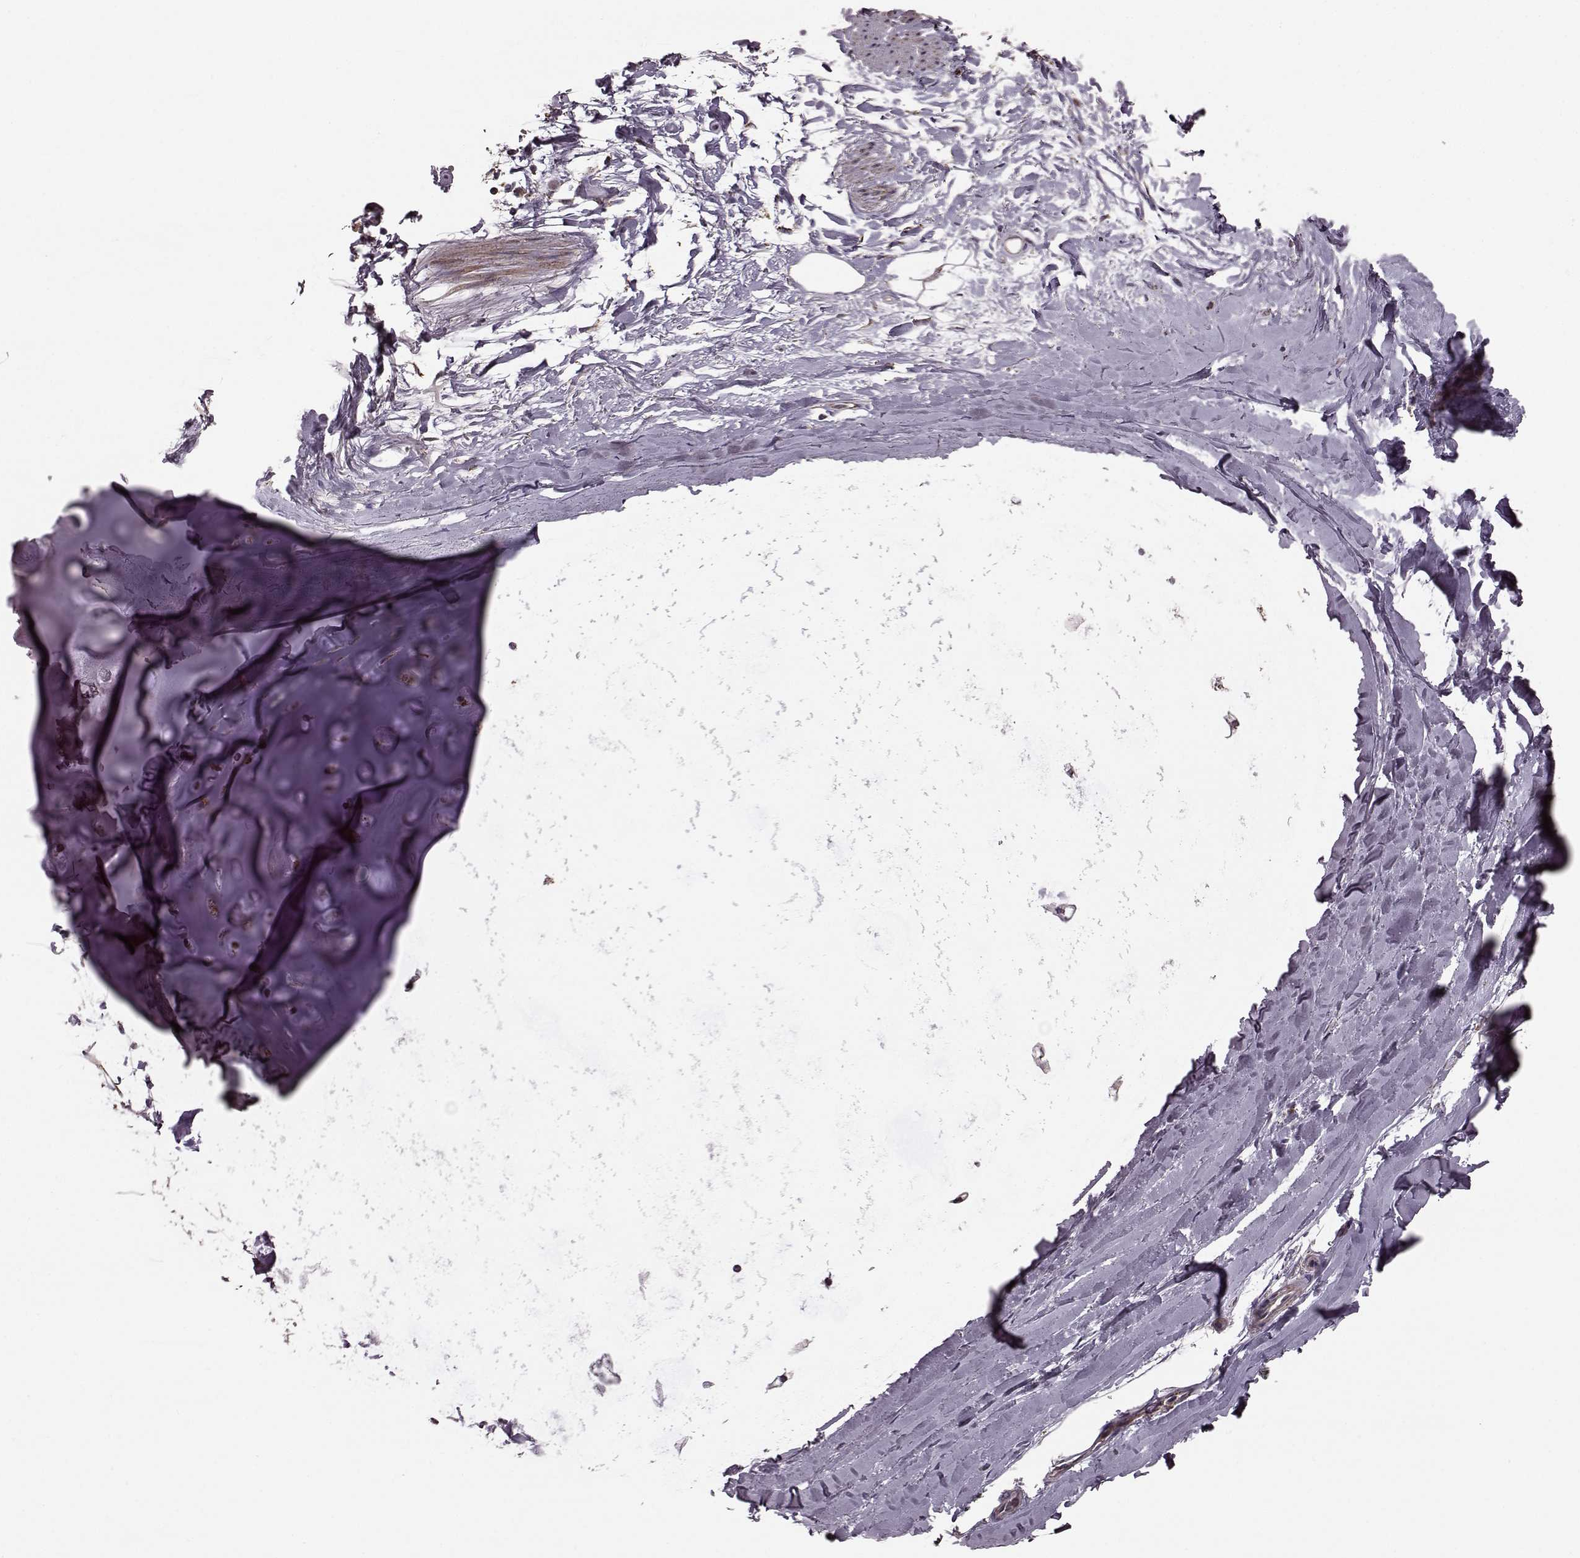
{"staining": {"intensity": "weak", "quantity": ">75%", "location": "cytoplasmic/membranous"}, "tissue": "adipose tissue", "cell_type": "Adipocytes", "image_type": "normal", "snomed": [{"axis": "morphology", "description": "Normal tissue, NOS"}, {"axis": "topography", "description": "Lymph node"}, {"axis": "topography", "description": "Bronchus"}], "caption": "Weak cytoplasmic/membranous positivity for a protein is present in approximately >75% of adipocytes of normal adipose tissue using immunohistochemistry (IHC).", "gene": "PUDP", "patient": {"sex": "female", "age": 70}}